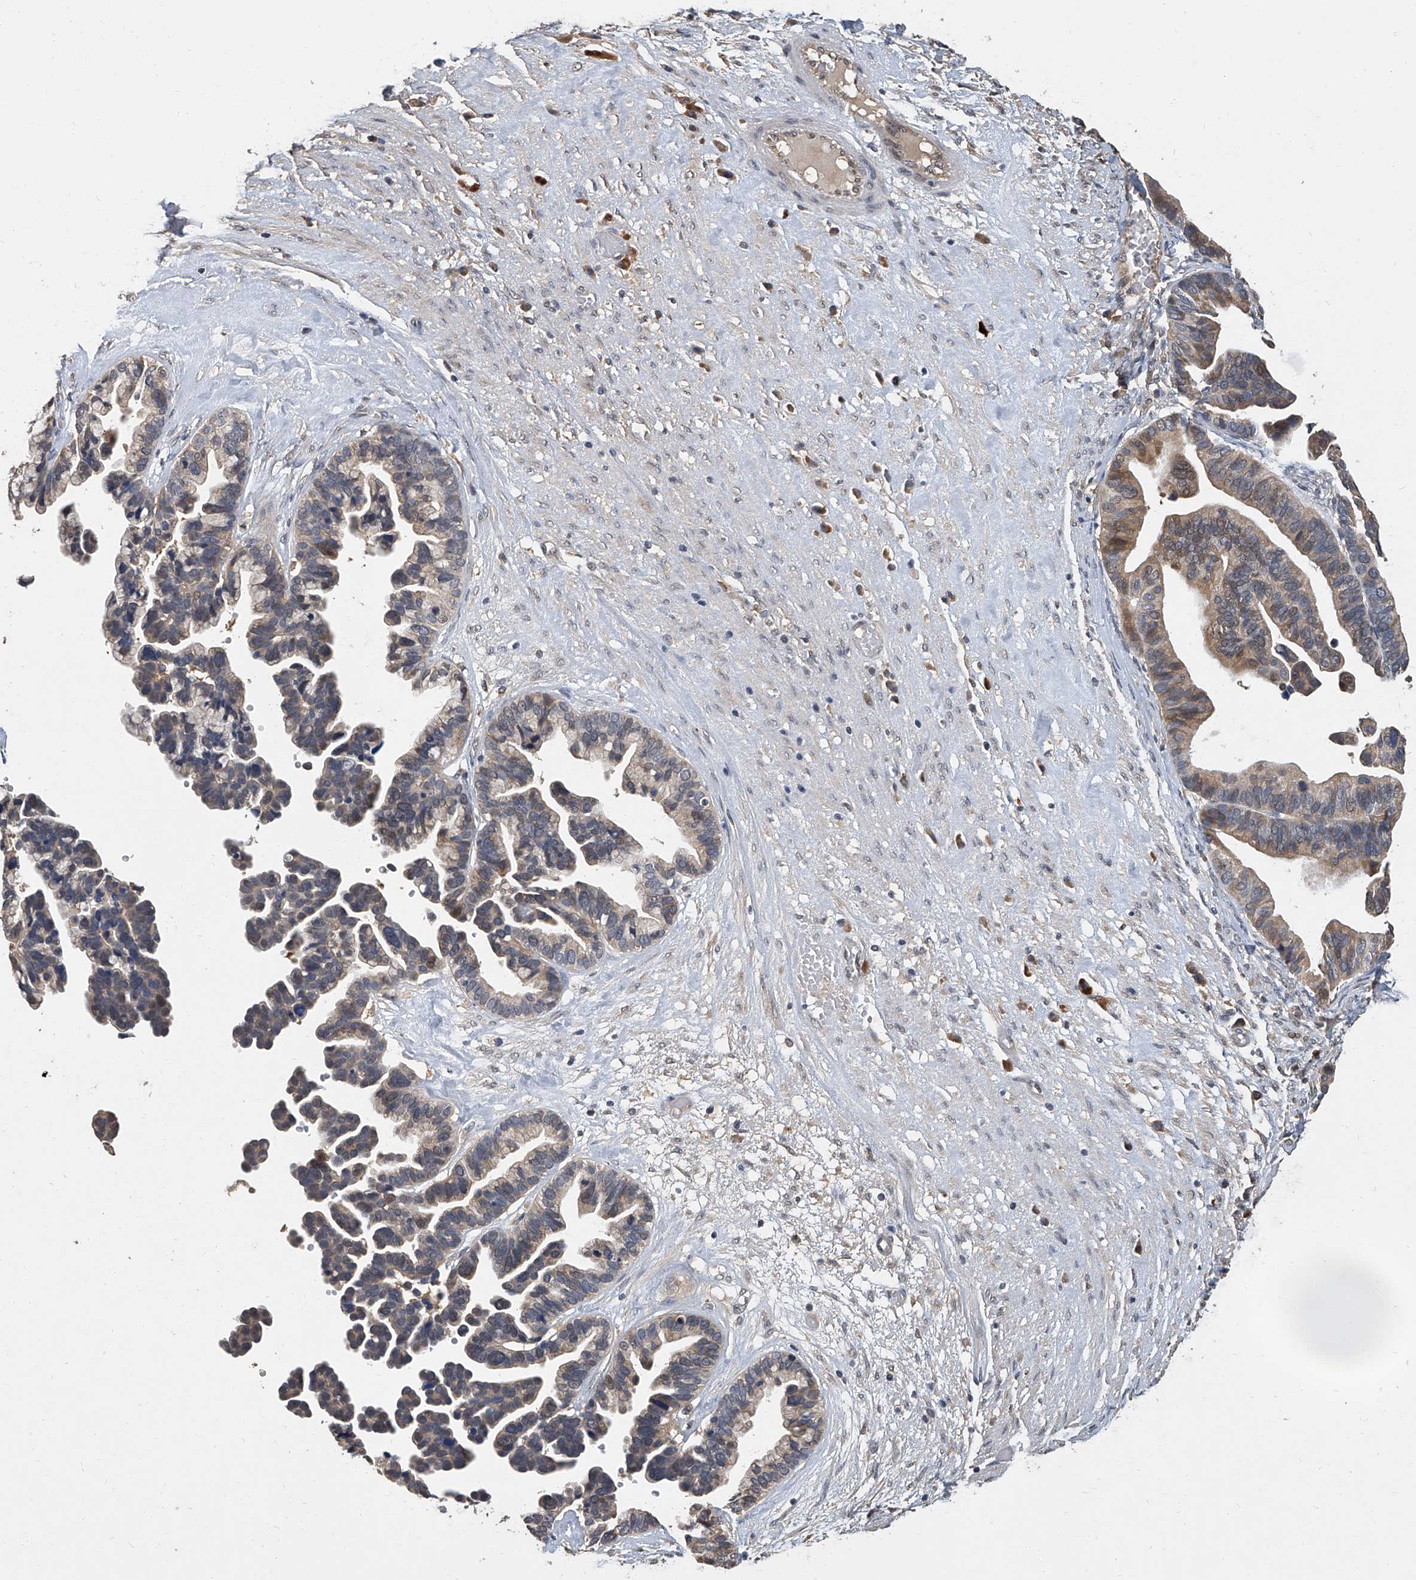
{"staining": {"intensity": "moderate", "quantity": ">75%", "location": "cytoplasmic/membranous"}, "tissue": "ovarian cancer", "cell_type": "Tumor cells", "image_type": "cancer", "snomed": [{"axis": "morphology", "description": "Cystadenocarcinoma, serous, NOS"}, {"axis": "topography", "description": "Ovary"}], "caption": "This micrograph exhibits IHC staining of ovarian cancer (serous cystadenocarcinoma), with medium moderate cytoplasmic/membranous expression in approximately >75% of tumor cells.", "gene": "JAG2", "patient": {"sex": "female", "age": 56}}